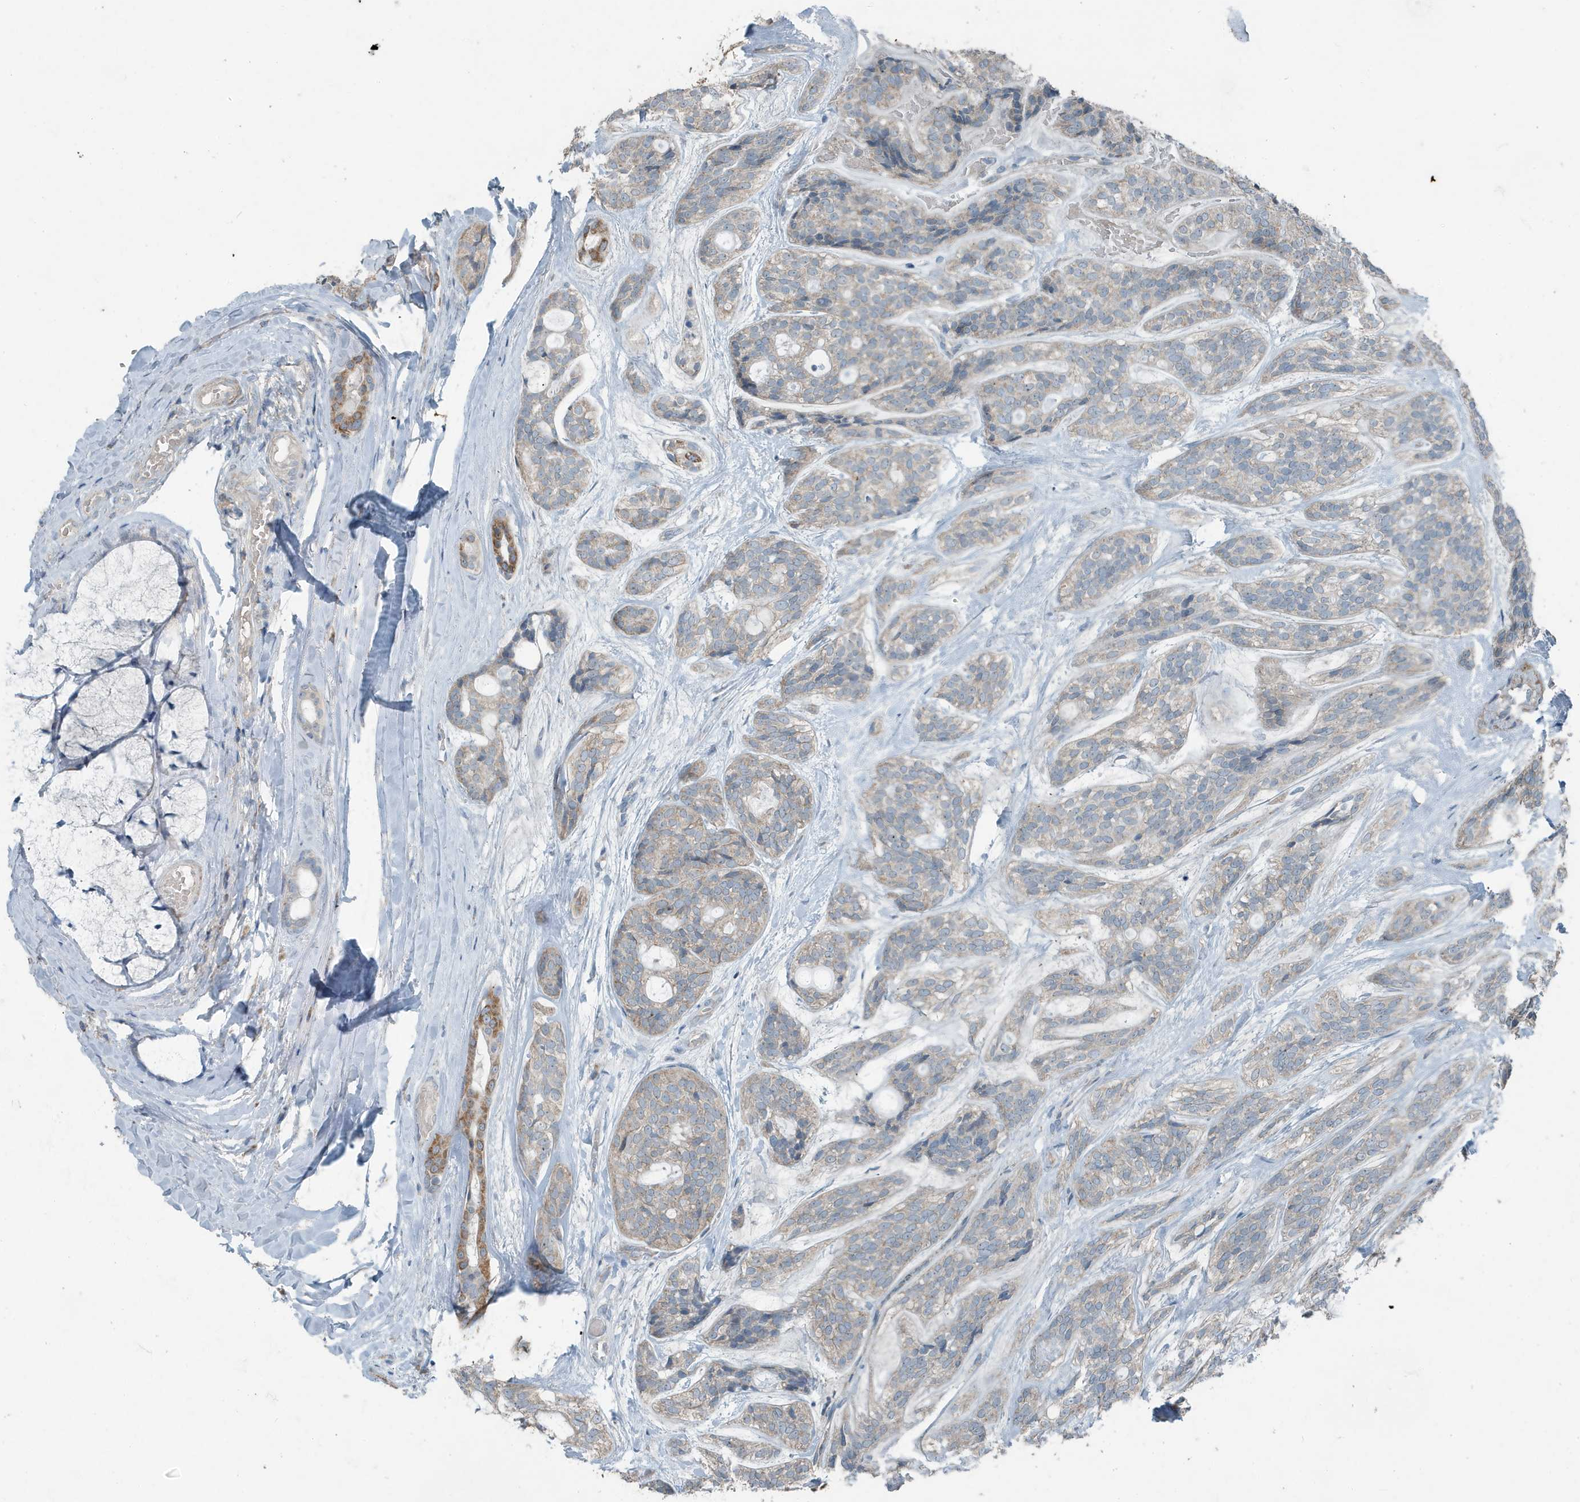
{"staining": {"intensity": "moderate", "quantity": "<25%", "location": "cytoplasmic/membranous"}, "tissue": "head and neck cancer", "cell_type": "Tumor cells", "image_type": "cancer", "snomed": [{"axis": "morphology", "description": "Adenocarcinoma, NOS"}, {"axis": "topography", "description": "Head-Neck"}], "caption": "Protein staining by immunohistochemistry (IHC) exhibits moderate cytoplasmic/membranous expression in about <25% of tumor cells in adenocarcinoma (head and neck).", "gene": "MT-CYB", "patient": {"sex": "male", "age": 66}}